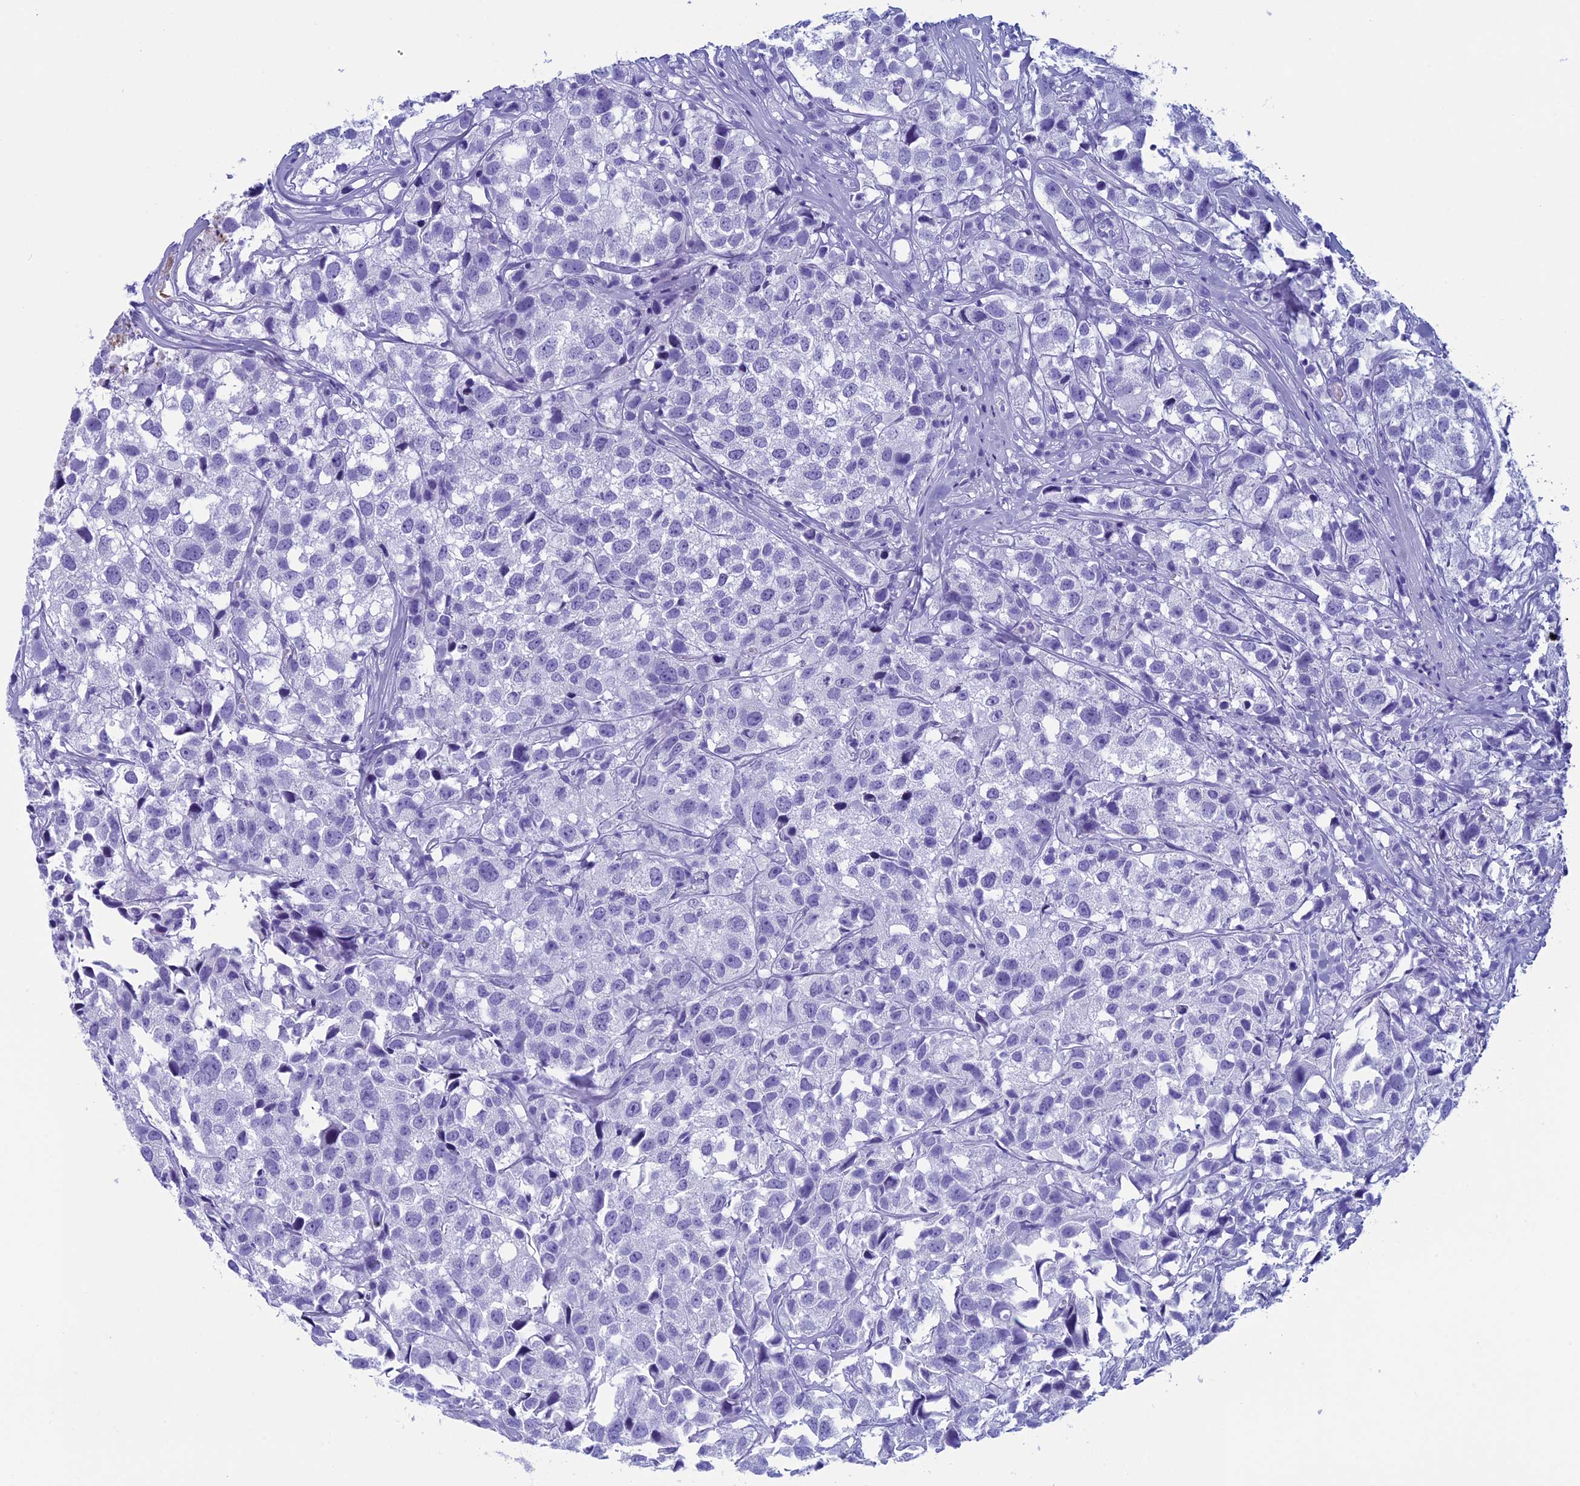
{"staining": {"intensity": "negative", "quantity": "none", "location": "none"}, "tissue": "urothelial cancer", "cell_type": "Tumor cells", "image_type": "cancer", "snomed": [{"axis": "morphology", "description": "Urothelial carcinoma, High grade"}, {"axis": "topography", "description": "Urinary bladder"}], "caption": "Immunohistochemical staining of human high-grade urothelial carcinoma shows no significant staining in tumor cells. The staining is performed using DAB (3,3'-diaminobenzidine) brown chromogen with nuclei counter-stained in using hematoxylin.", "gene": "FAM169A", "patient": {"sex": "female", "age": 75}}